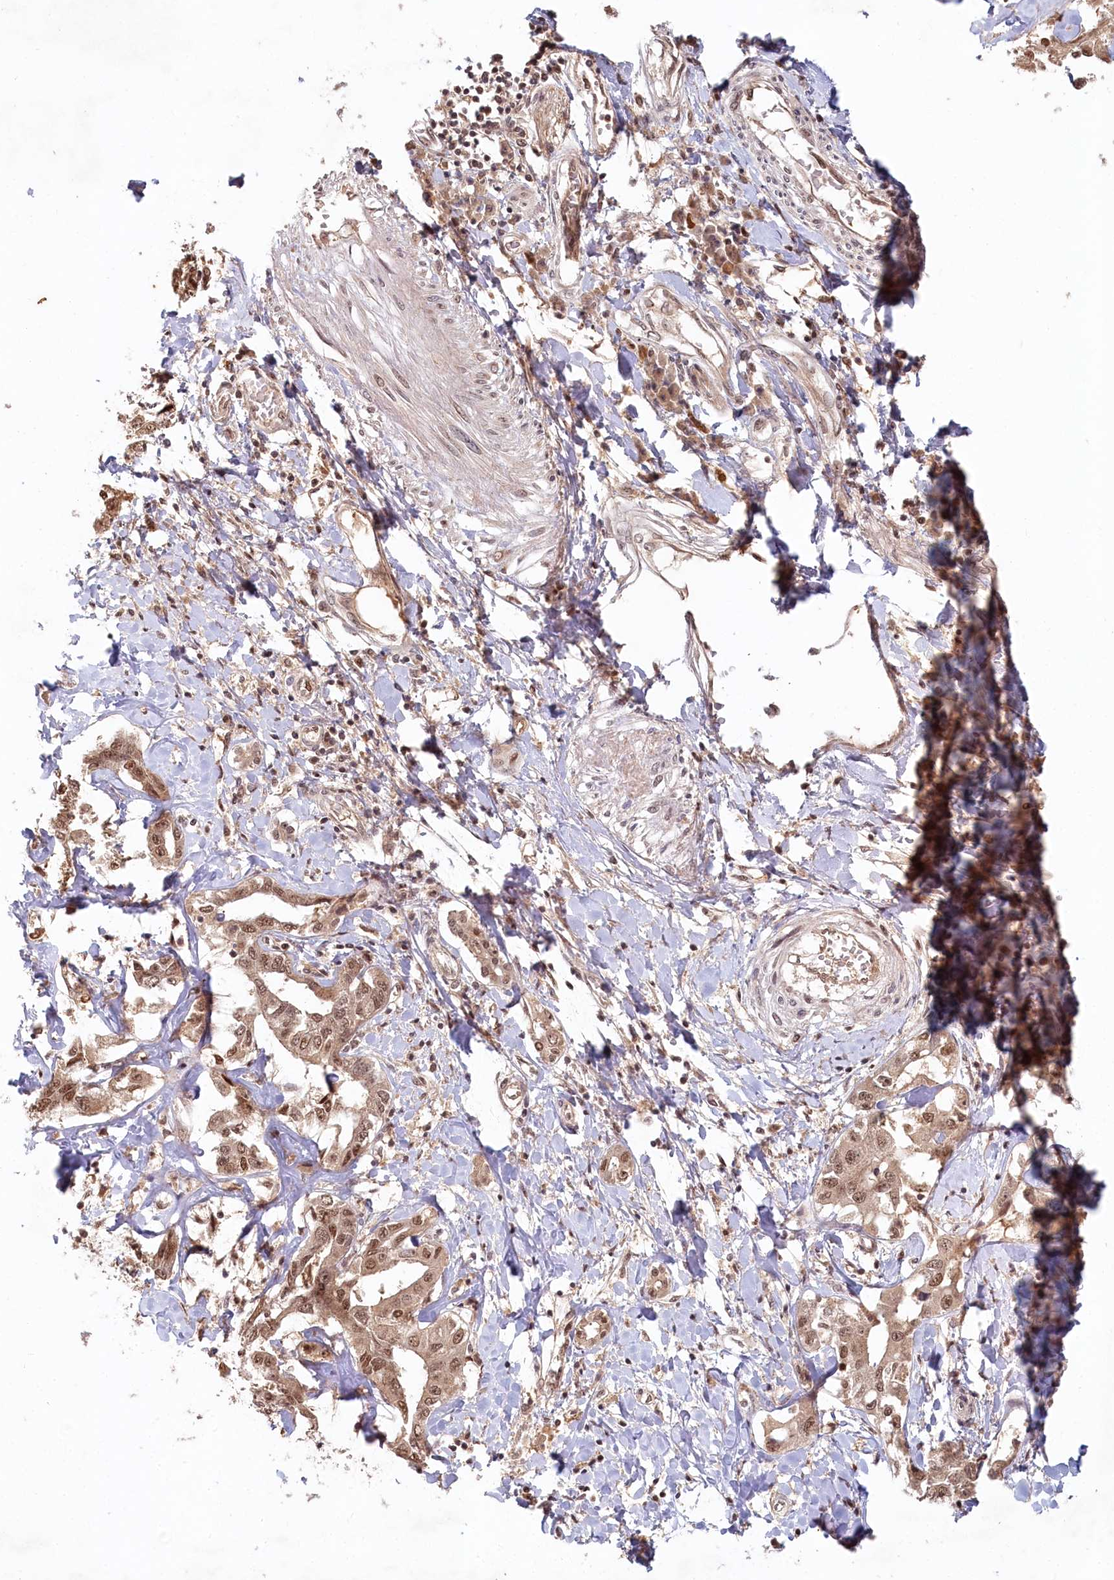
{"staining": {"intensity": "moderate", "quantity": ">75%", "location": "nuclear"}, "tissue": "liver cancer", "cell_type": "Tumor cells", "image_type": "cancer", "snomed": [{"axis": "morphology", "description": "Cholangiocarcinoma"}, {"axis": "topography", "description": "Liver"}], "caption": "Protein expression analysis of liver cholangiocarcinoma reveals moderate nuclear staining in approximately >75% of tumor cells.", "gene": "WAPL", "patient": {"sex": "male", "age": 59}}